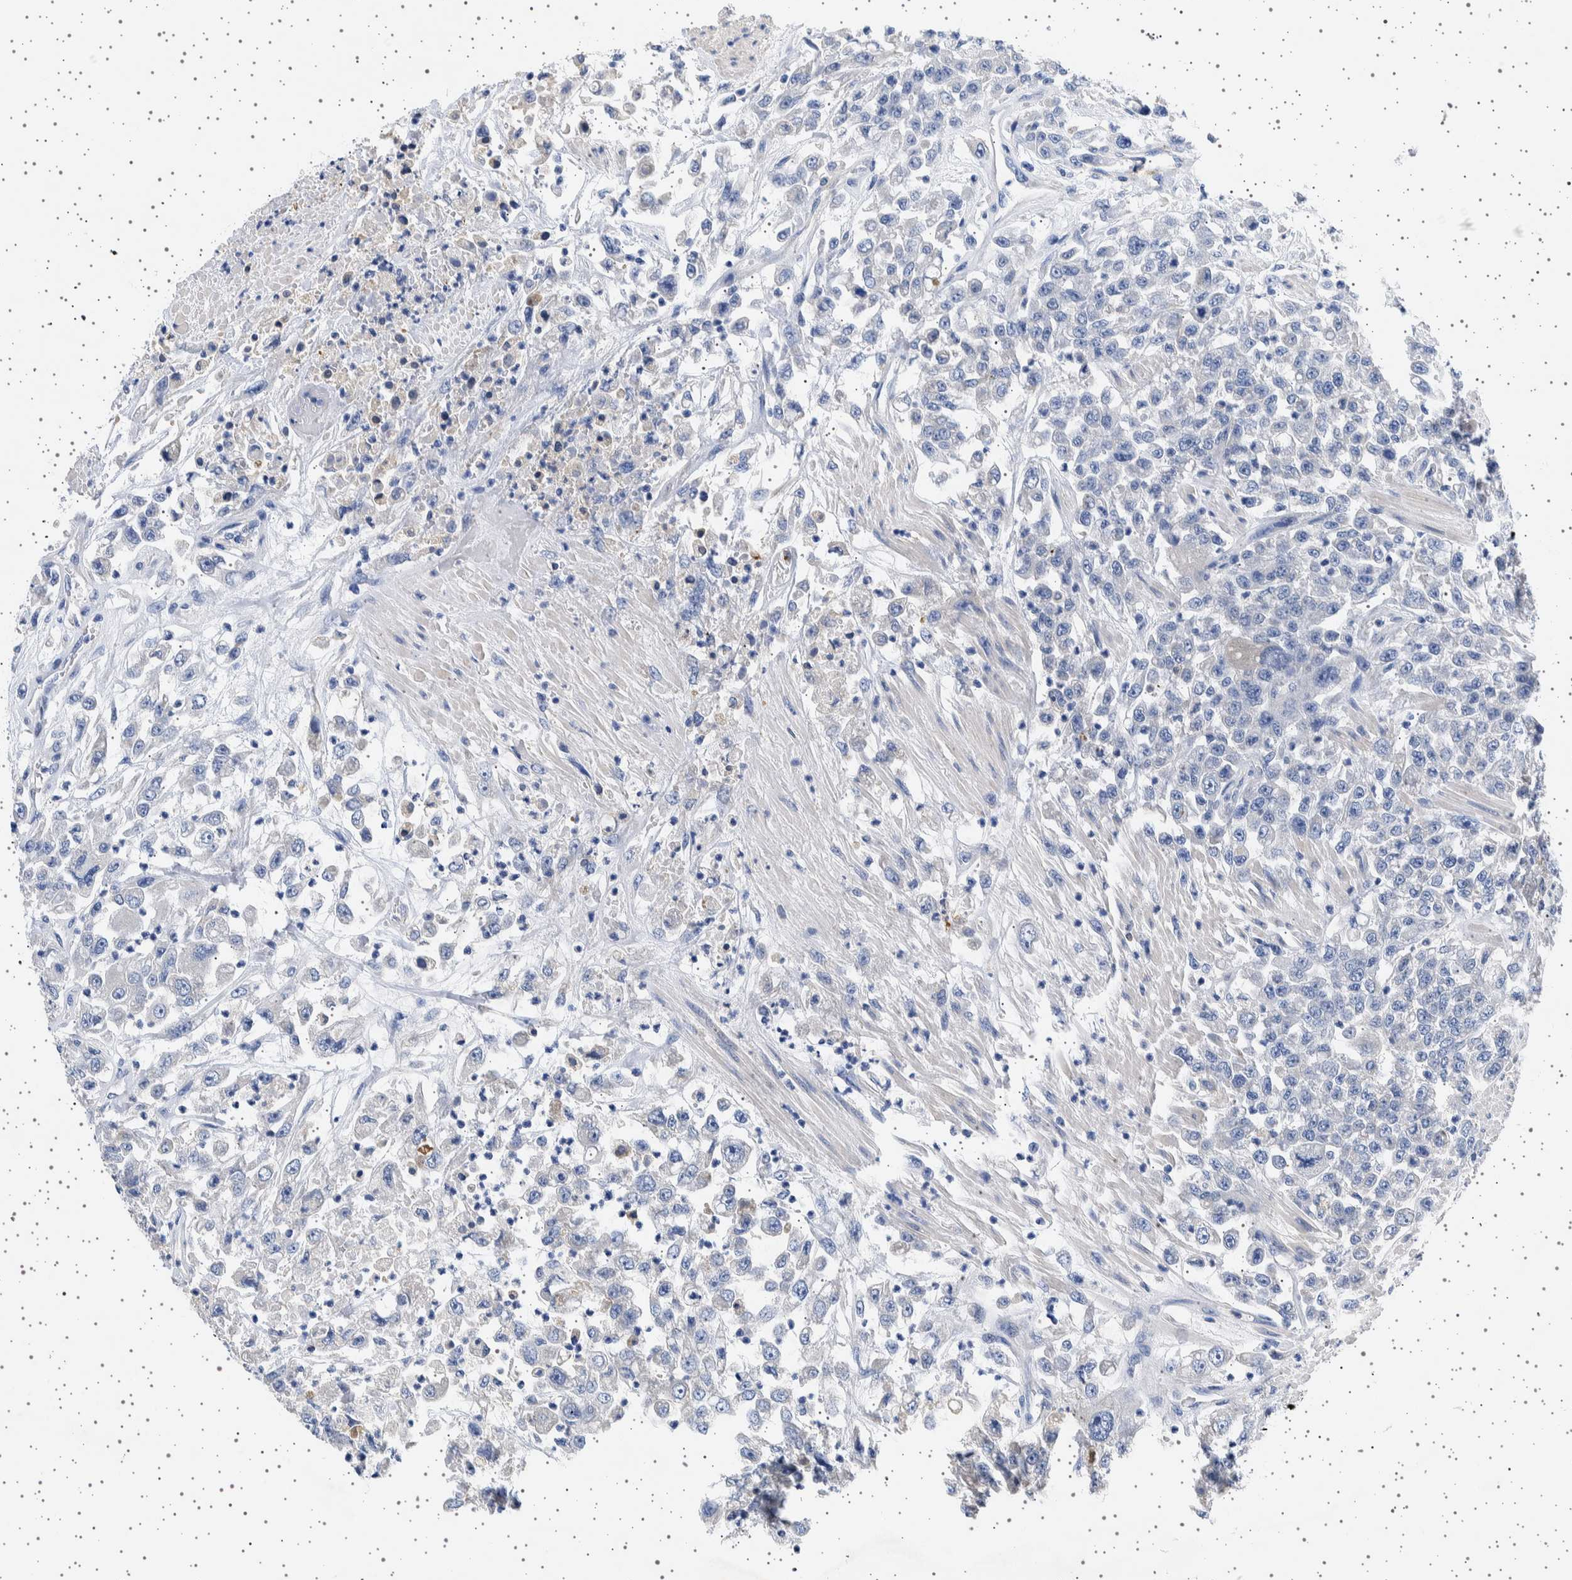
{"staining": {"intensity": "negative", "quantity": "none", "location": "none"}, "tissue": "urothelial cancer", "cell_type": "Tumor cells", "image_type": "cancer", "snomed": [{"axis": "morphology", "description": "Urothelial carcinoma, High grade"}, {"axis": "topography", "description": "Urinary bladder"}], "caption": "This is an immunohistochemistry micrograph of urothelial cancer. There is no staining in tumor cells.", "gene": "SEPTIN4", "patient": {"sex": "male", "age": 46}}